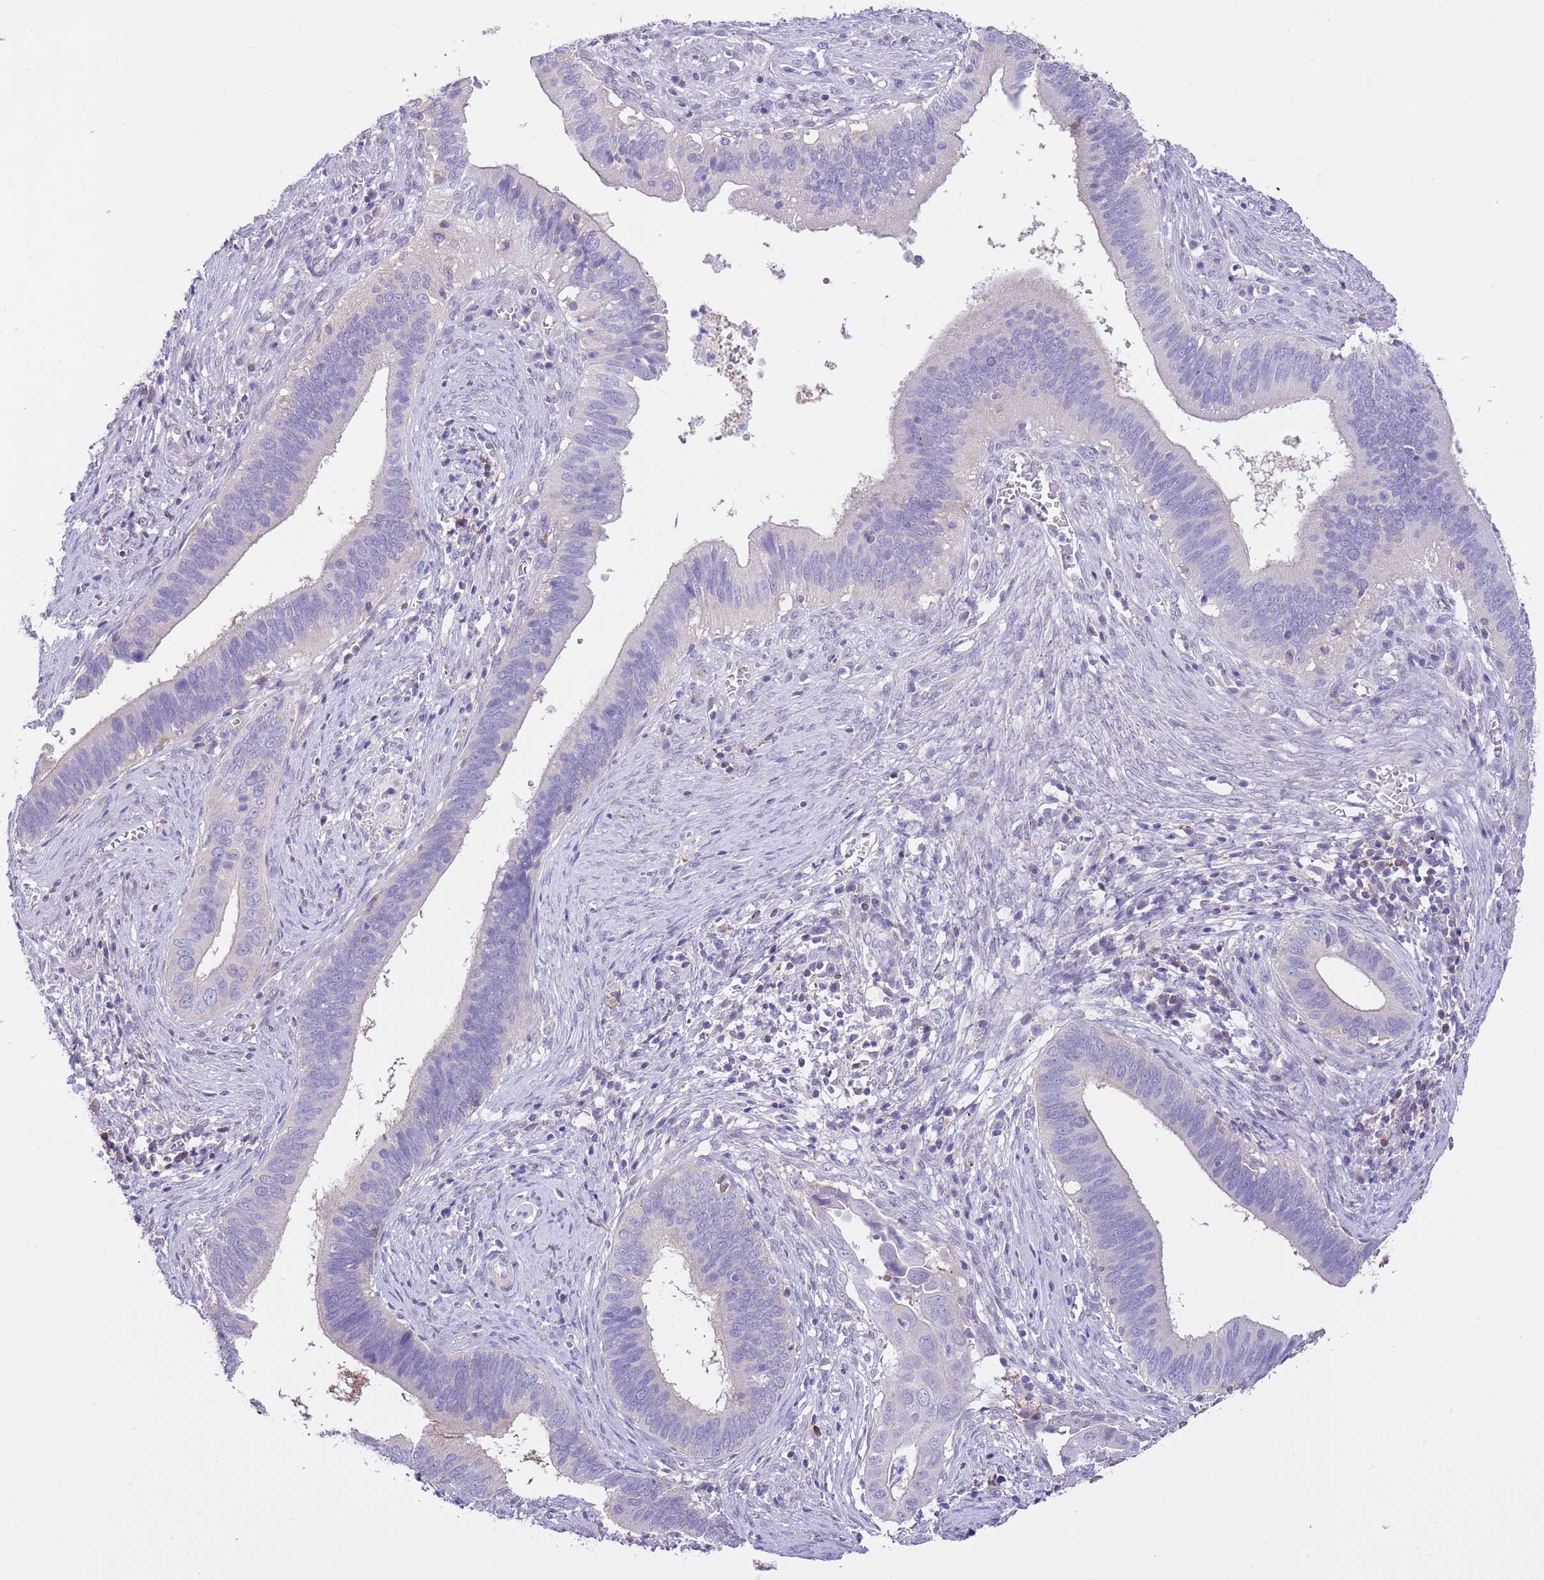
{"staining": {"intensity": "negative", "quantity": "none", "location": "none"}, "tissue": "cervical cancer", "cell_type": "Tumor cells", "image_type": "cancer", "snomed": [{"axis": "morphology", "description": "Adenocarcinoma, NOS"}, {"axis": "topography", "description": "Cervix"}], "caption": "IHC of human cervical cancer (adenocarcinoma) displays no positivity in tumor cells.", "gene": "PRR32", "patient": {"sex": "female", "age": 42}}